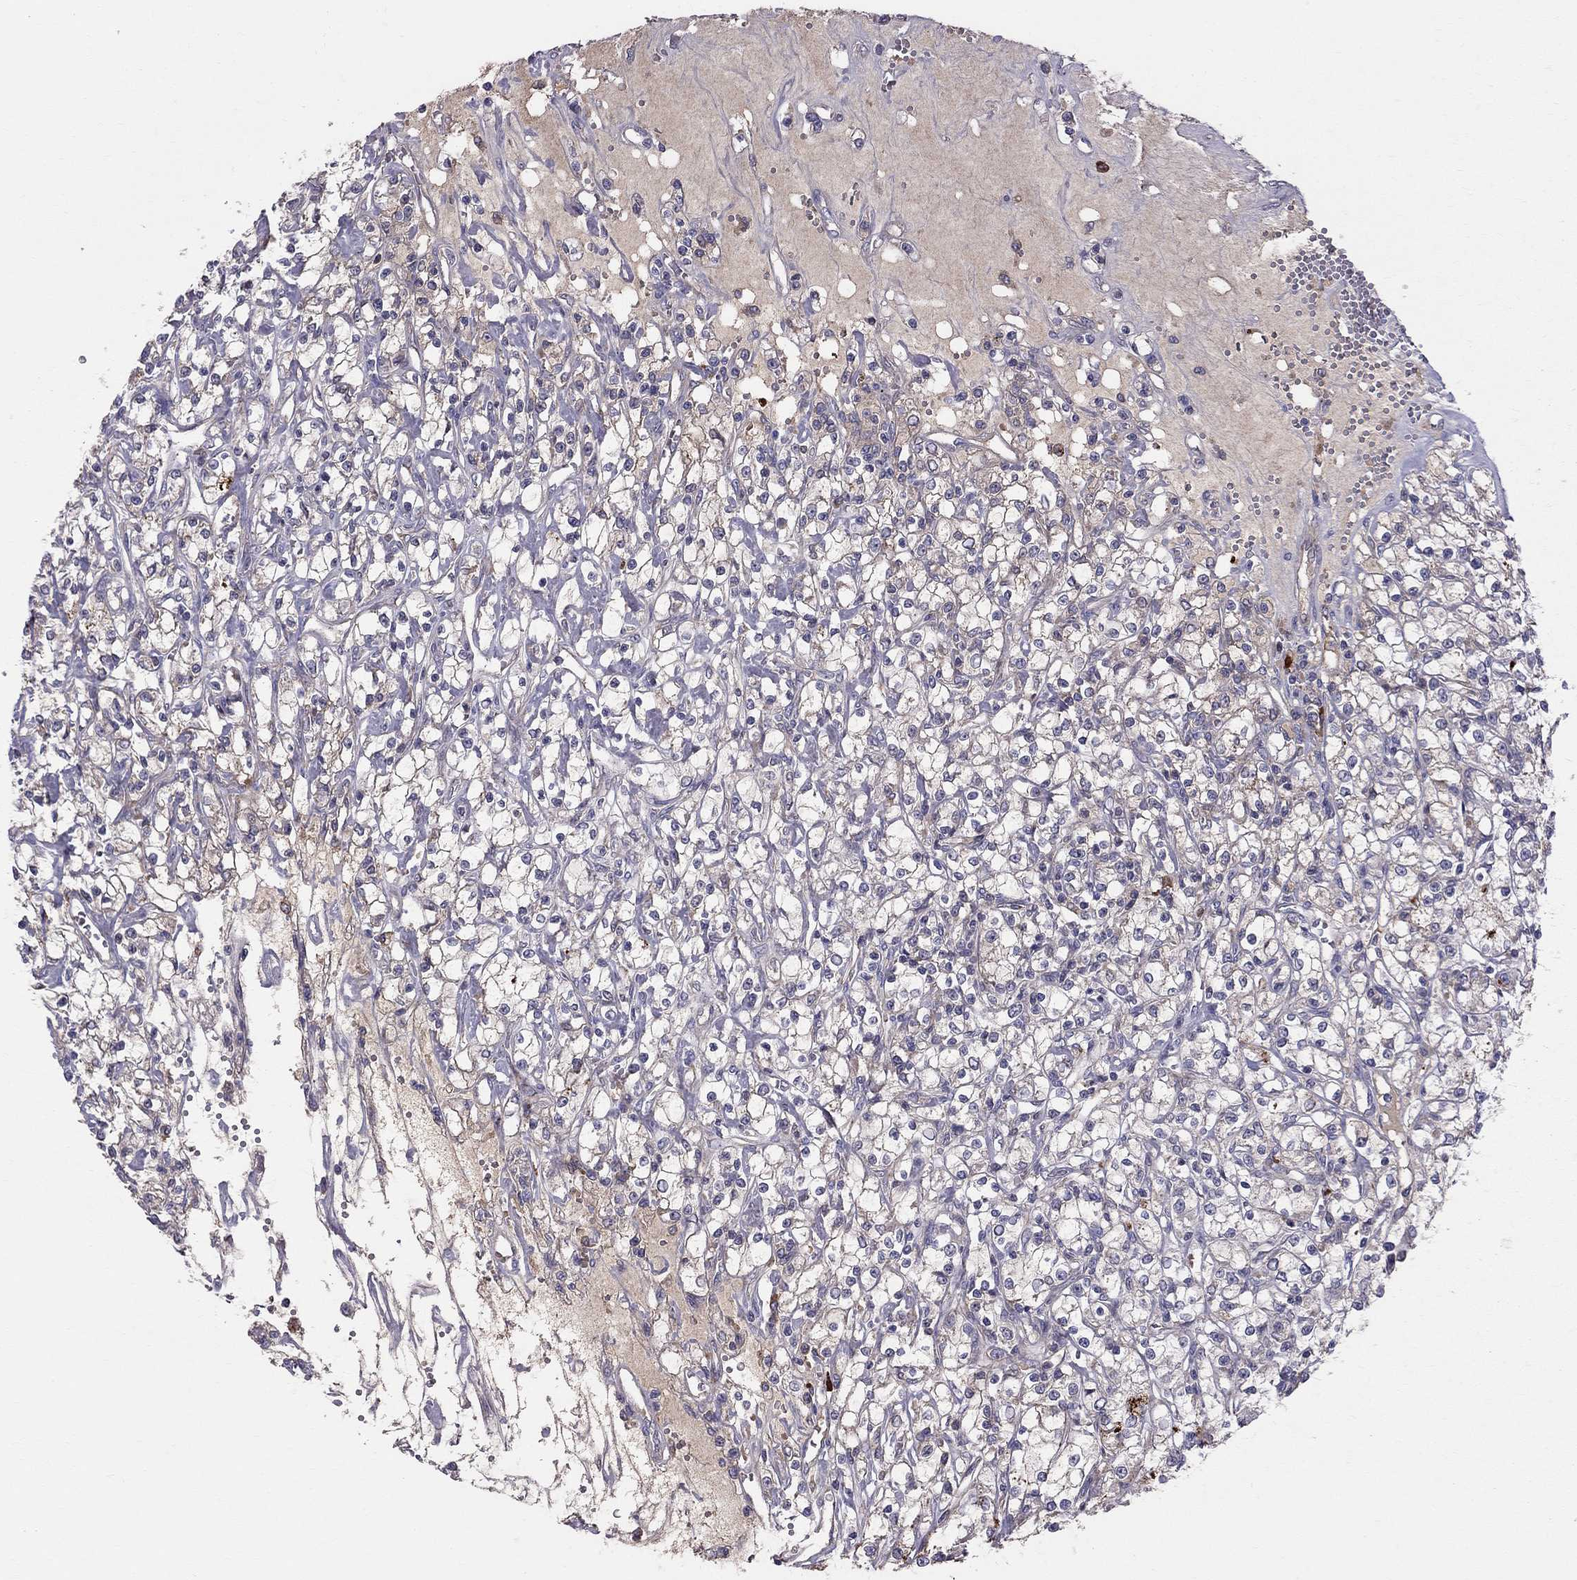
{"staining": {"intensity": "weak", "quantity": "25%-75%", "location": "cytoplasmic/membranous"}, "tissue": "renal cancer", "cell_type": "Tumor cells", "image_type": "cancer", "snomed": [{"axis": "morphology", "description": "Adenocarcinoma, NOS"}, {"axis": "topography", "description": "Kidney"}], "caption": "IHC photomicrograph of neoplastic tissue: renal adenocarcinoma stained using immunohistochemistry (IHC) shows low levels of weak protein expression localized specifically in the cytoplasmic/membranous of tumor cells, appearing as a cytoplasmic/membranous brown color.", "gene": "PIK3CG", "patient": {"sex": "female", "age": 59}}